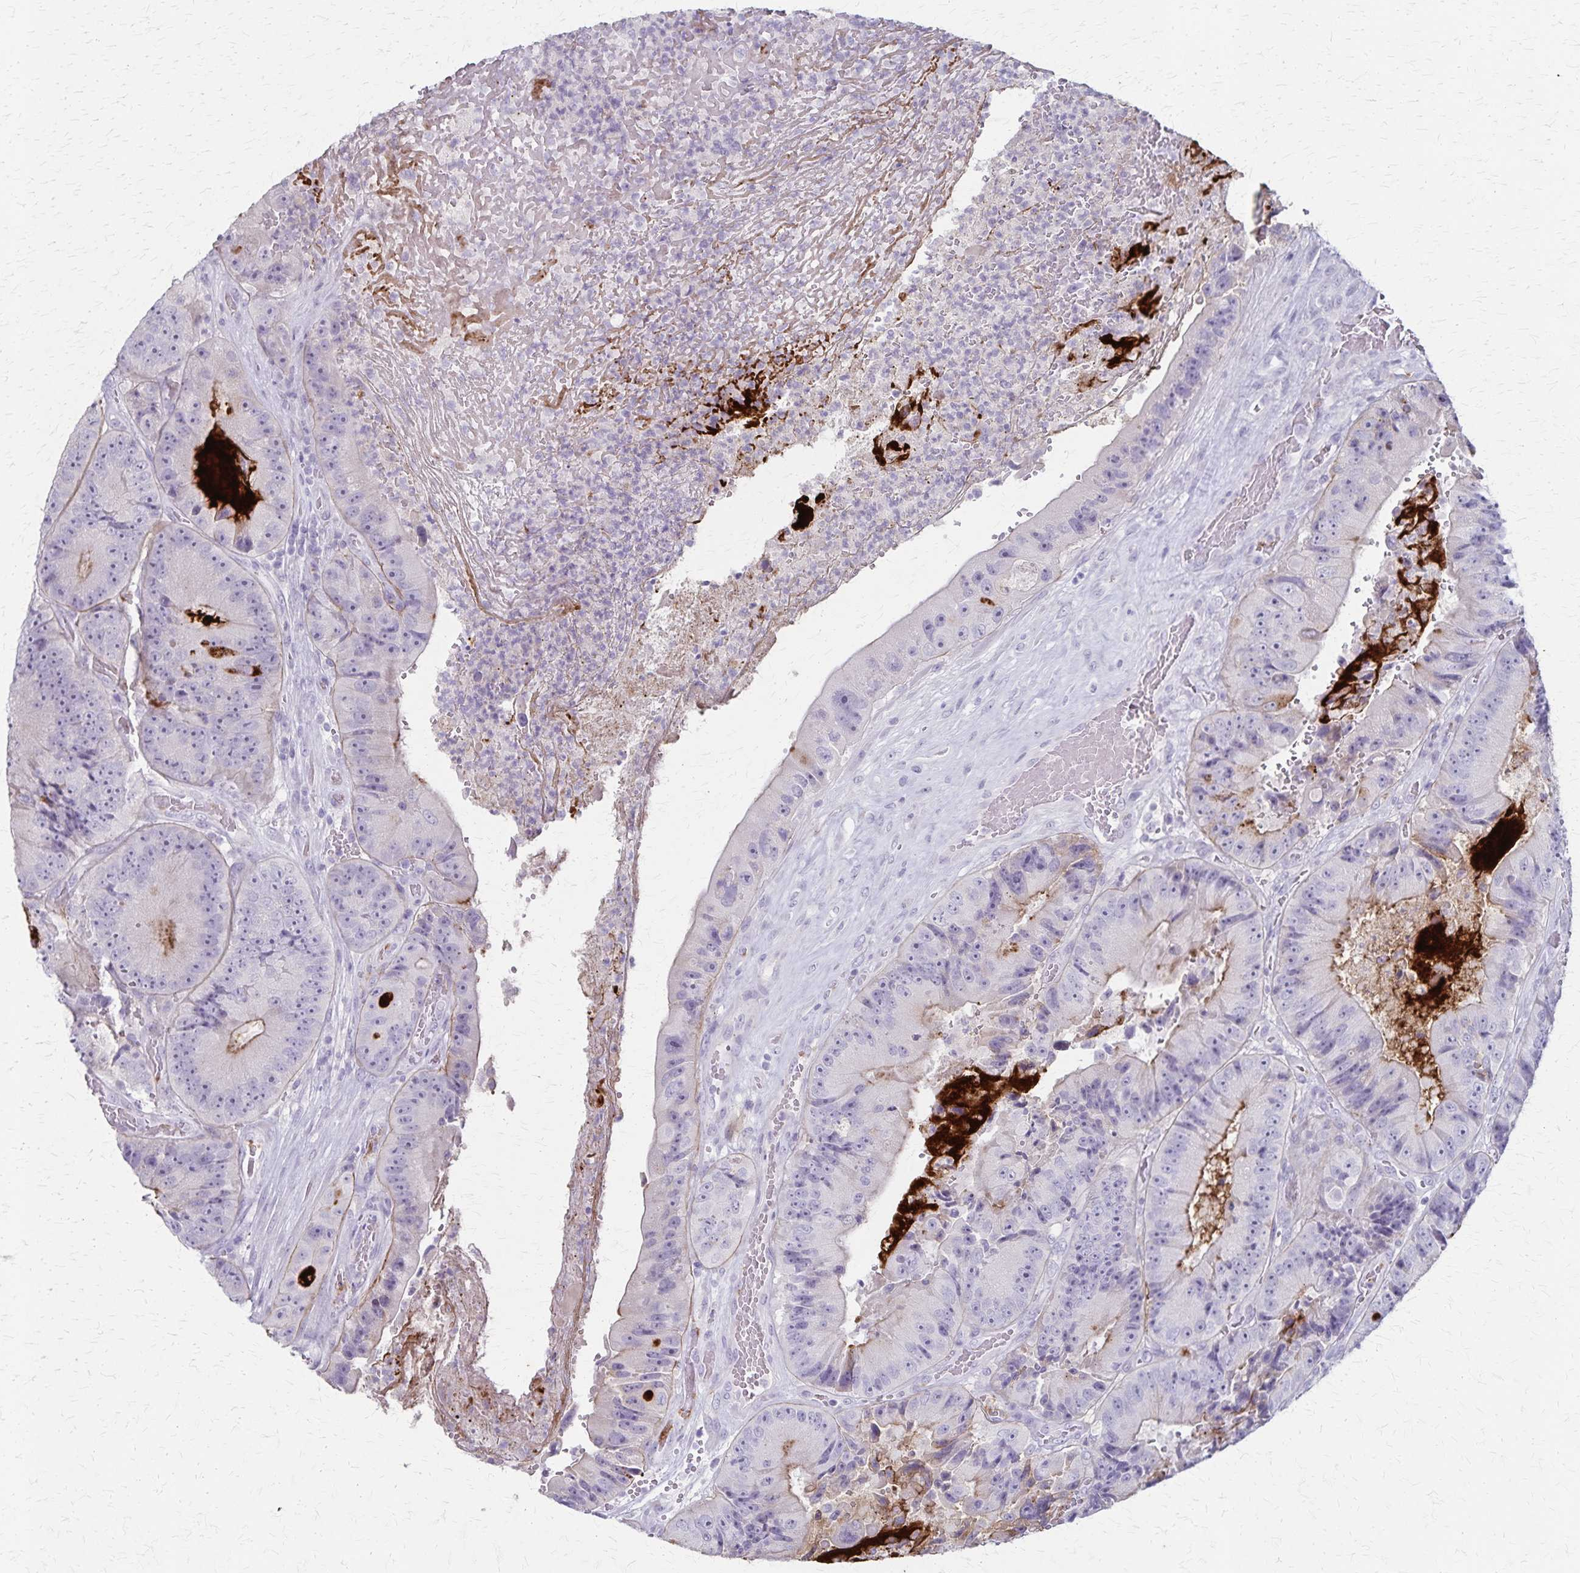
{"staining": {"intensity": "negative", "quantity": "none", "location": "none"}, "tissue": "colorectal cancer", "cell_type": "Tumor cells", "image_type": "cancer", "snomed": [{"axis": "morphology", "description": "Adenocarcinoma, NOS"}, {"axis": "topography", "description": "Colon"}], "caption": "There is no significant positivity in tumor cells of colorectal cancer (adenocarcinoma).", "gene": "RASL10B", "patient": {"sex": "female", "age": 86}}